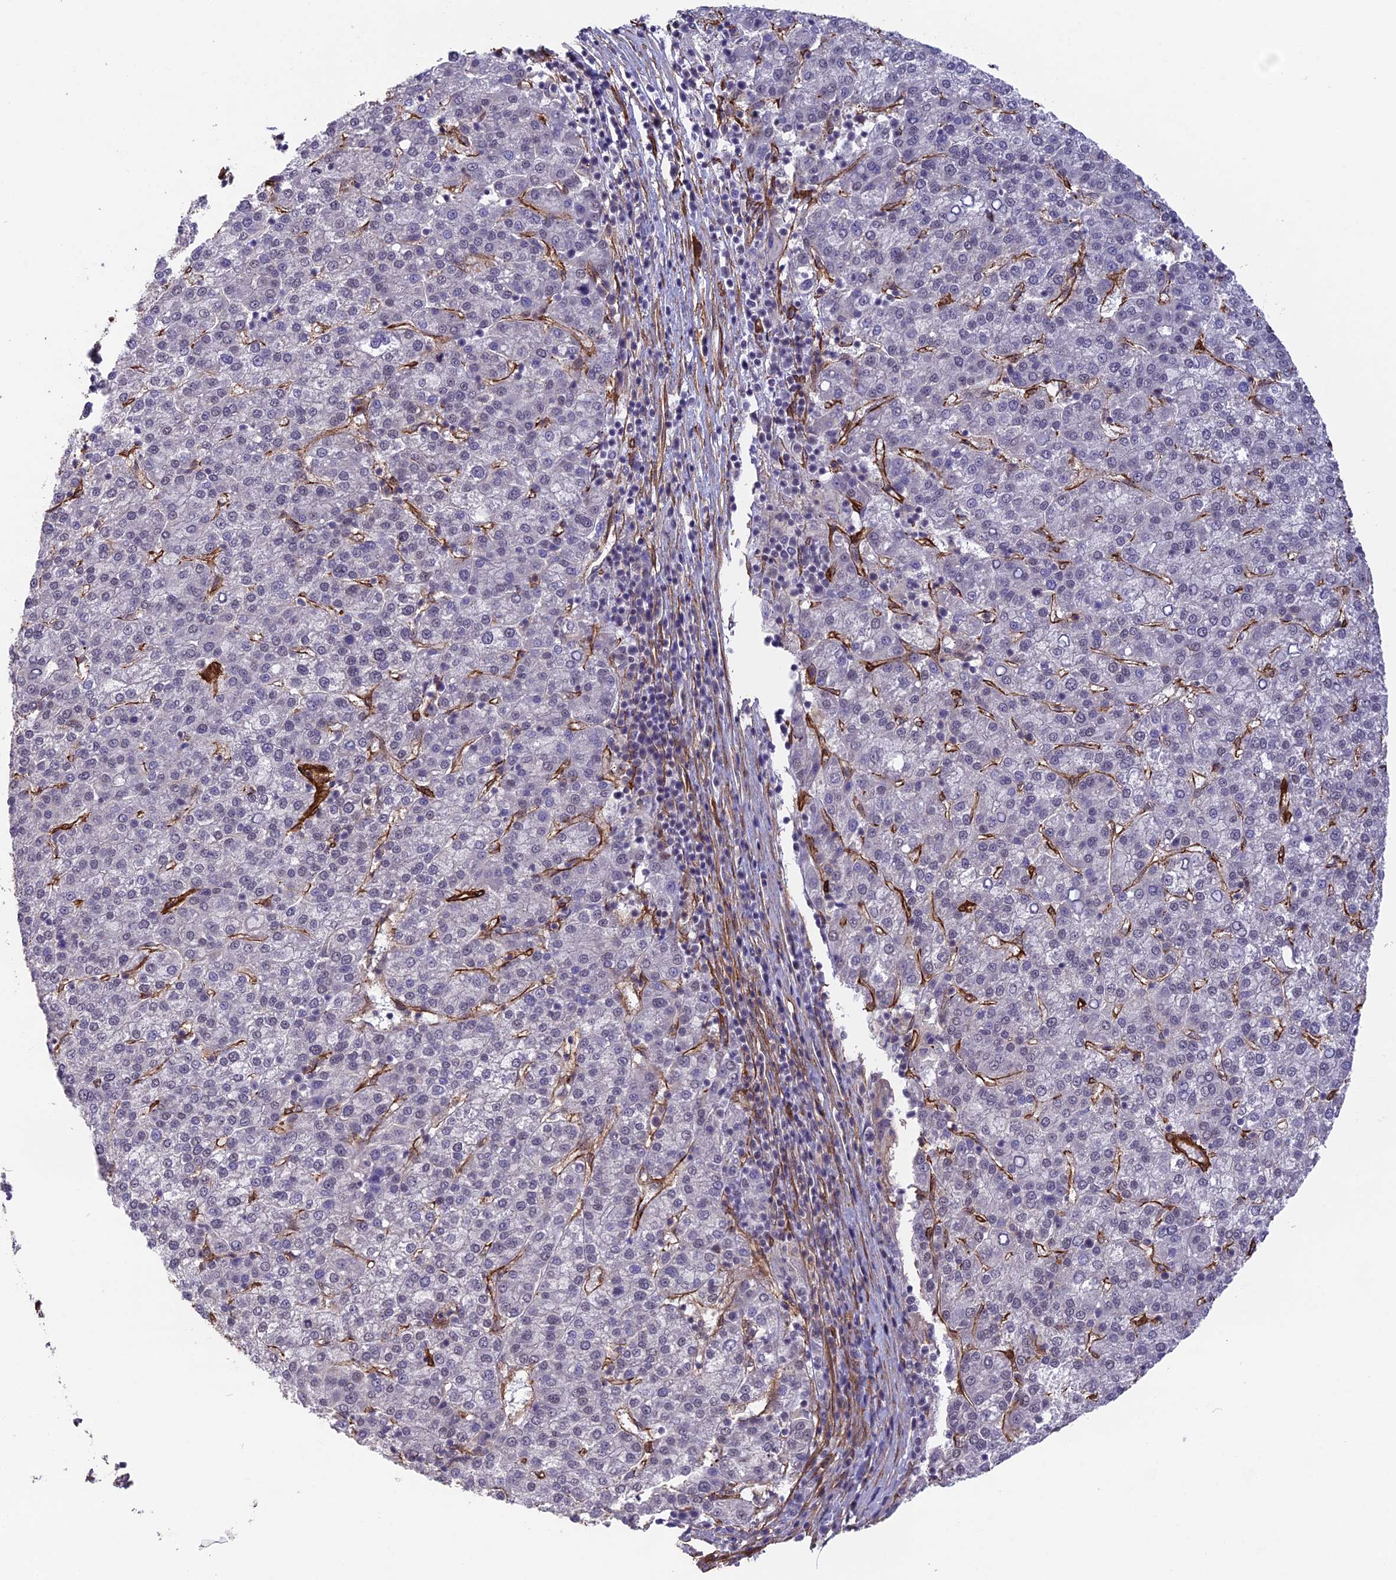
{"staining": {"intensity": "weak", "quantity": "<25%", "location": "nuclear"}, "tissue": "liver cancer", "cell_type": "Tumor cells", "image_type": "cancer", "snomed": [{"axis": "morphology", "description": "Carcinoma, Hepatocellular, NOS"}, {"axis": "topography", "description": "Liver"}], "caption": "A high-resolution micrograph shows immunohistochemistry staining of liver hepatocellular carcinoma, which reveals no significant staining in tumor cells.", "gene": "TNS1", "patient": {"sex": "female", "age": 58}}